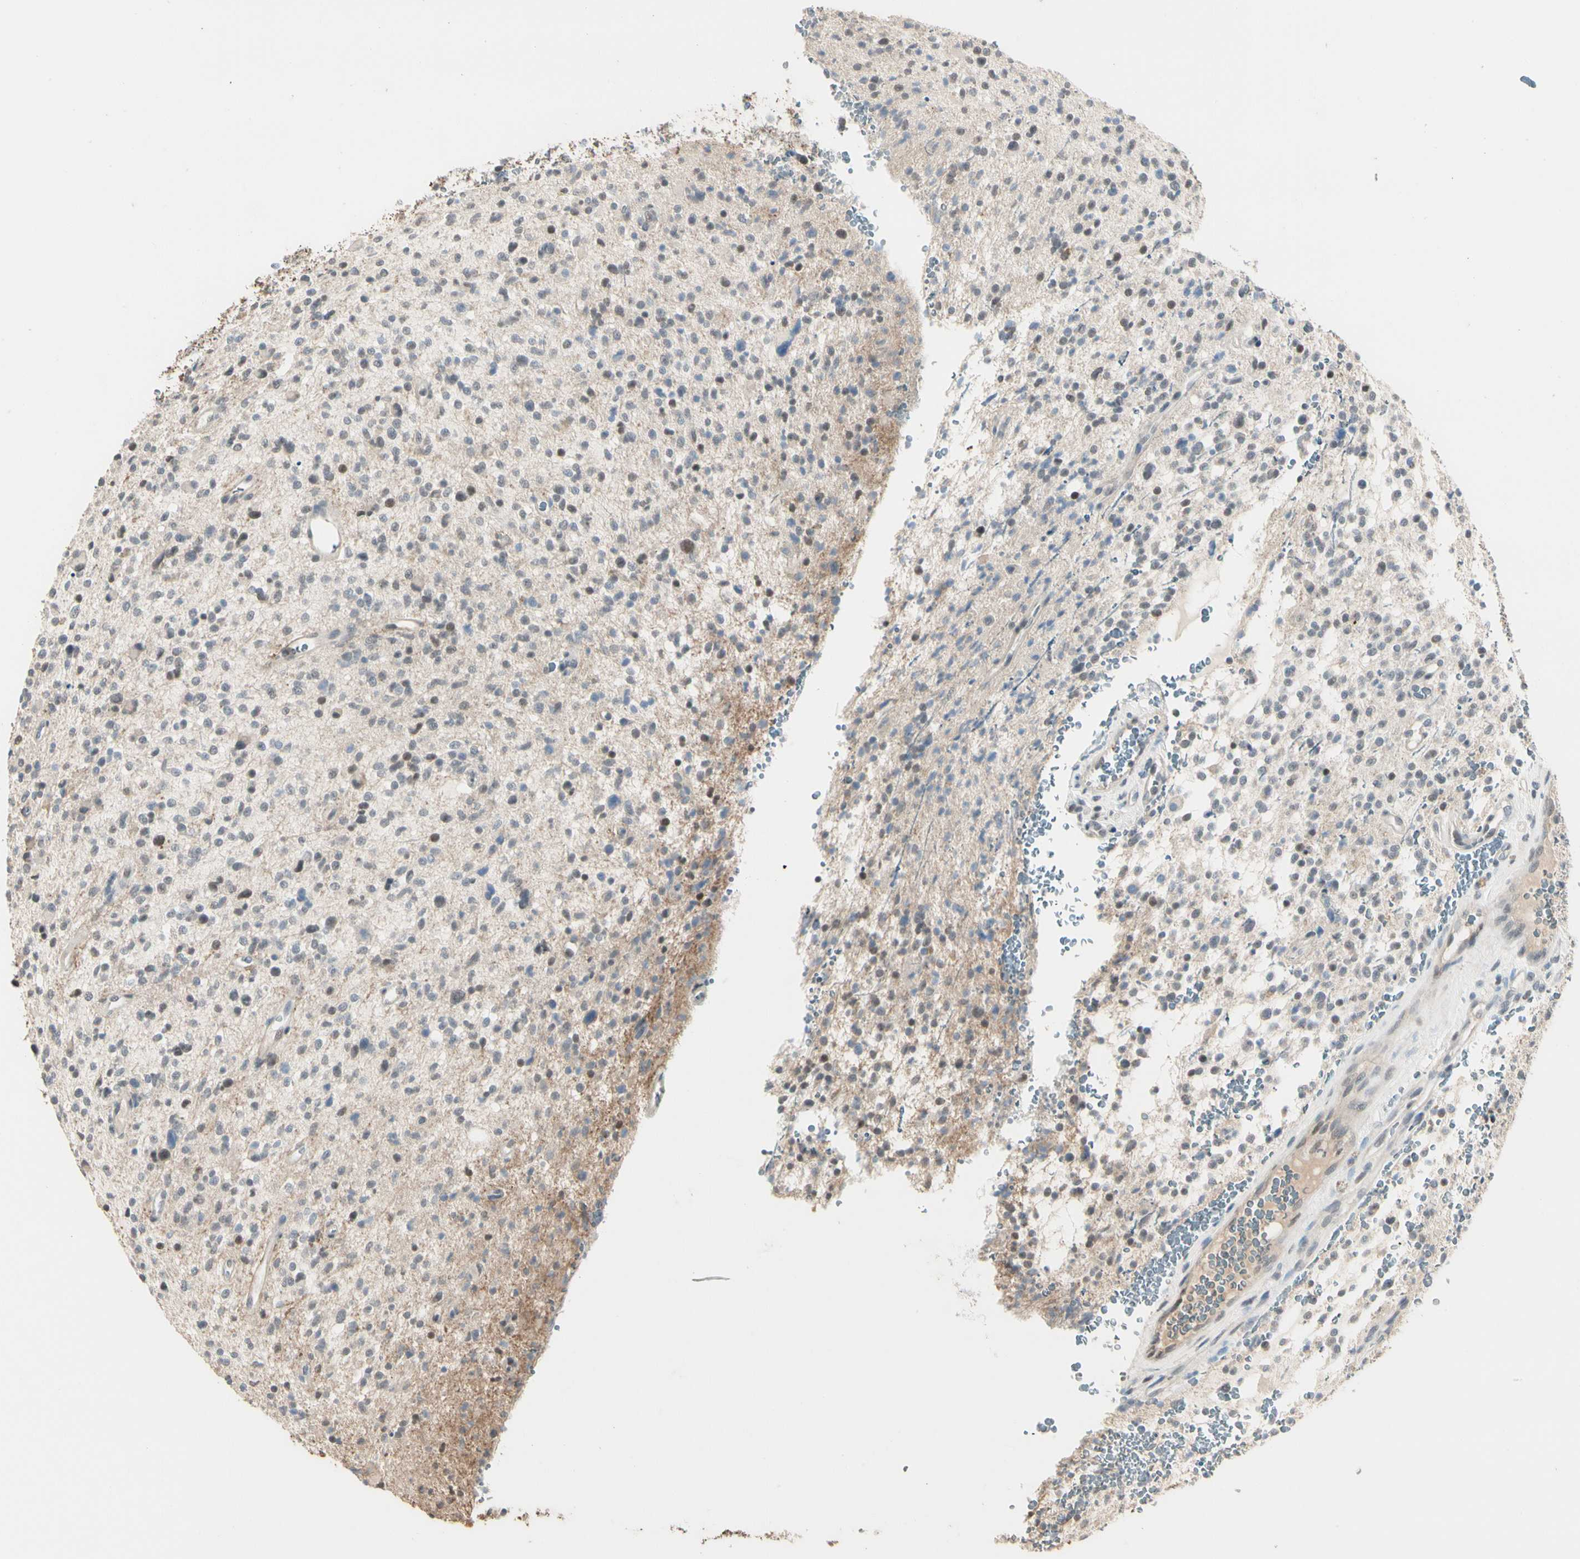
{"staining": {"intensity": "weak", "quantity": "<25%", "location": "nuclear"}, "tissue": "glioma", "cell_type": "Tumor cells", "image_type": "cancer", "snomed": [{"axis": "morphology", "description": "Glioma, malignant, High grade"}, {"axis": "topography", "description": "Brain"}], "caption": "Immunohistochemical staining of human glioma reveals no significant positivity in tumor cells.", "gene": "GREM1", "patient": {"sex": "male", "age": 48}}